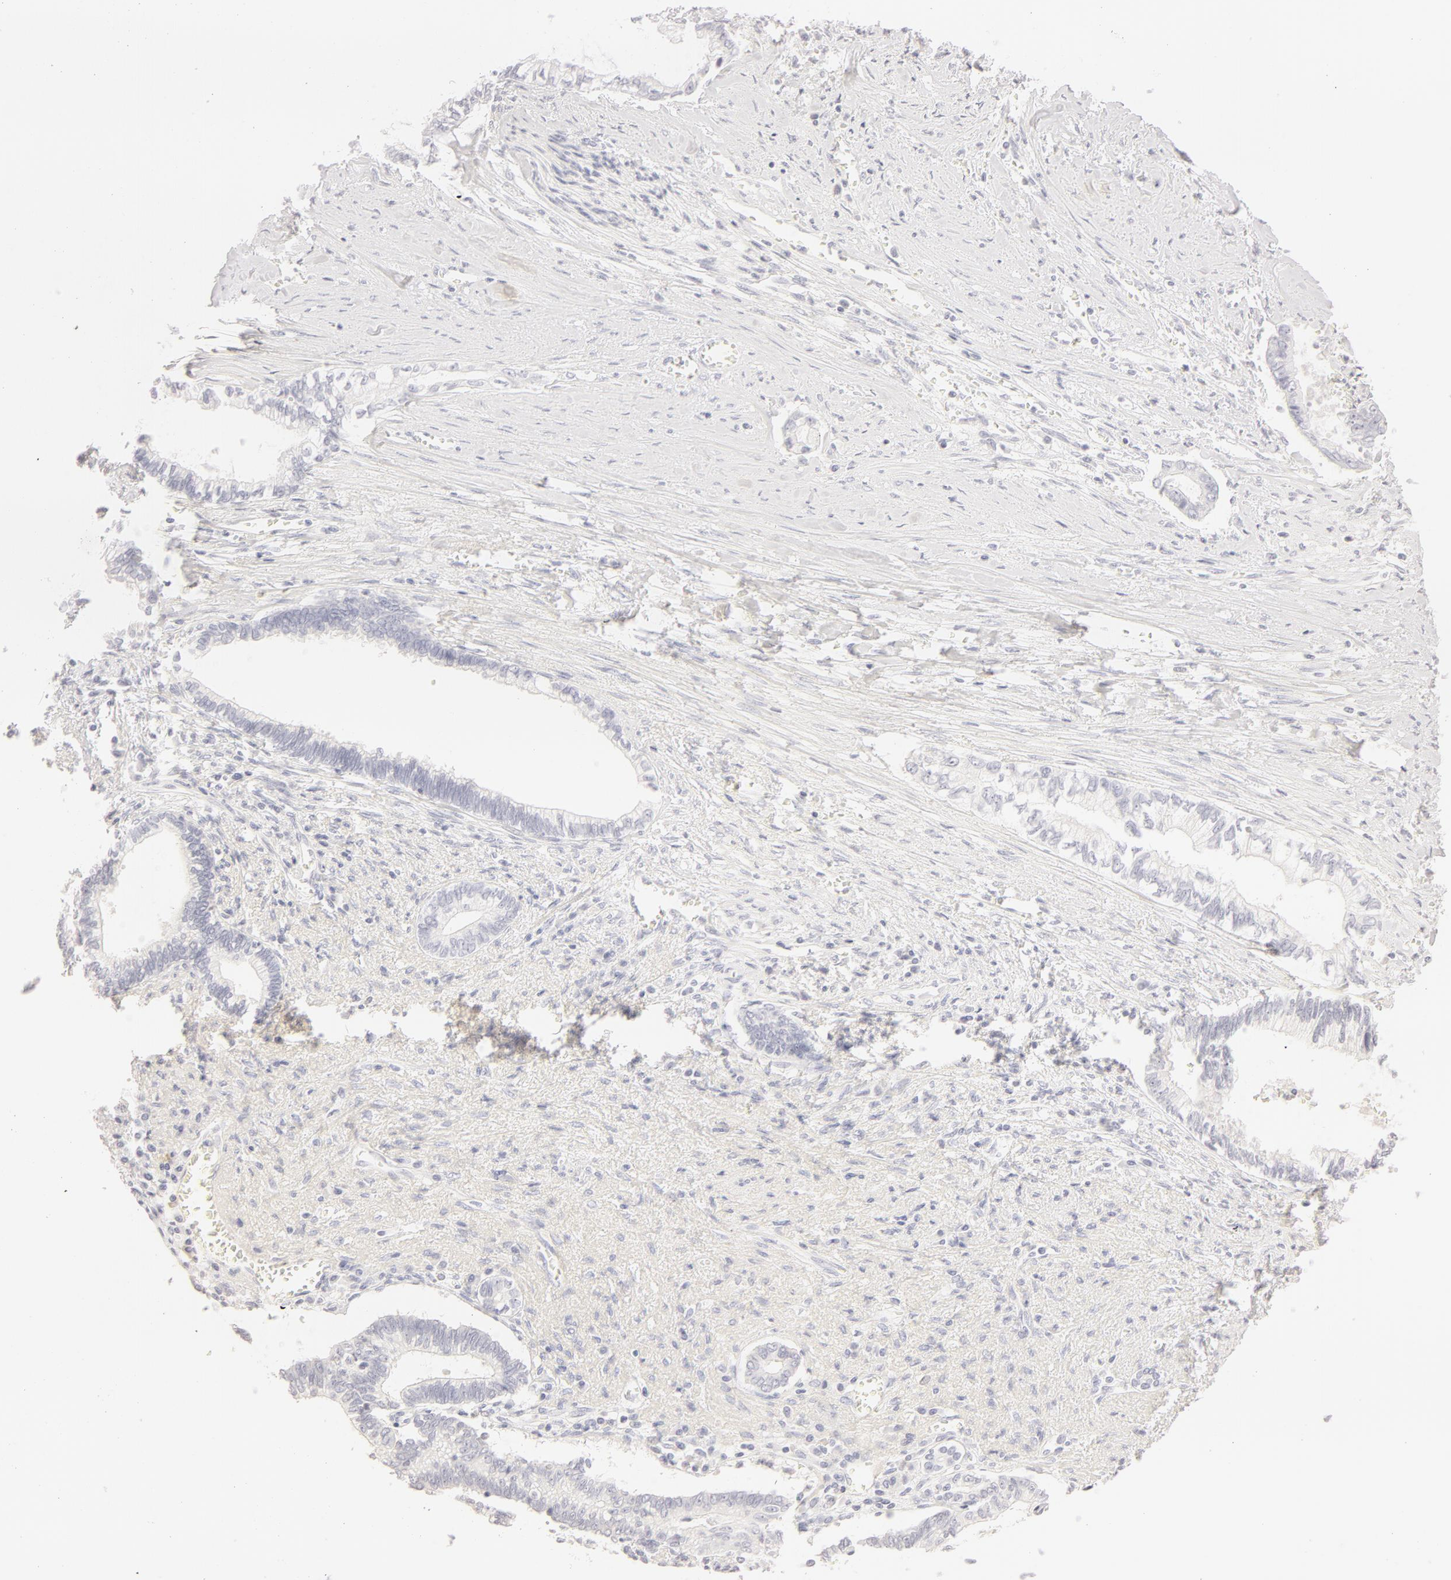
{"staining": {"intensity": "negative", "quantity": "none", "location": "none"}, "tissue": "liver cancer", "cell_type": "Tumor cells", "image_type": "cancer", "snomed": [{"axis": "morphology", "description": "Cholangiocarcinoma"}, {"axis": "topography", "description": "Liver"}], "caption": "There is no significant positivity in tumor cells of liver cholangiocarcinoma.", "gene": "LGALS7B", "patient": {"sex": "male", "age": 57}}